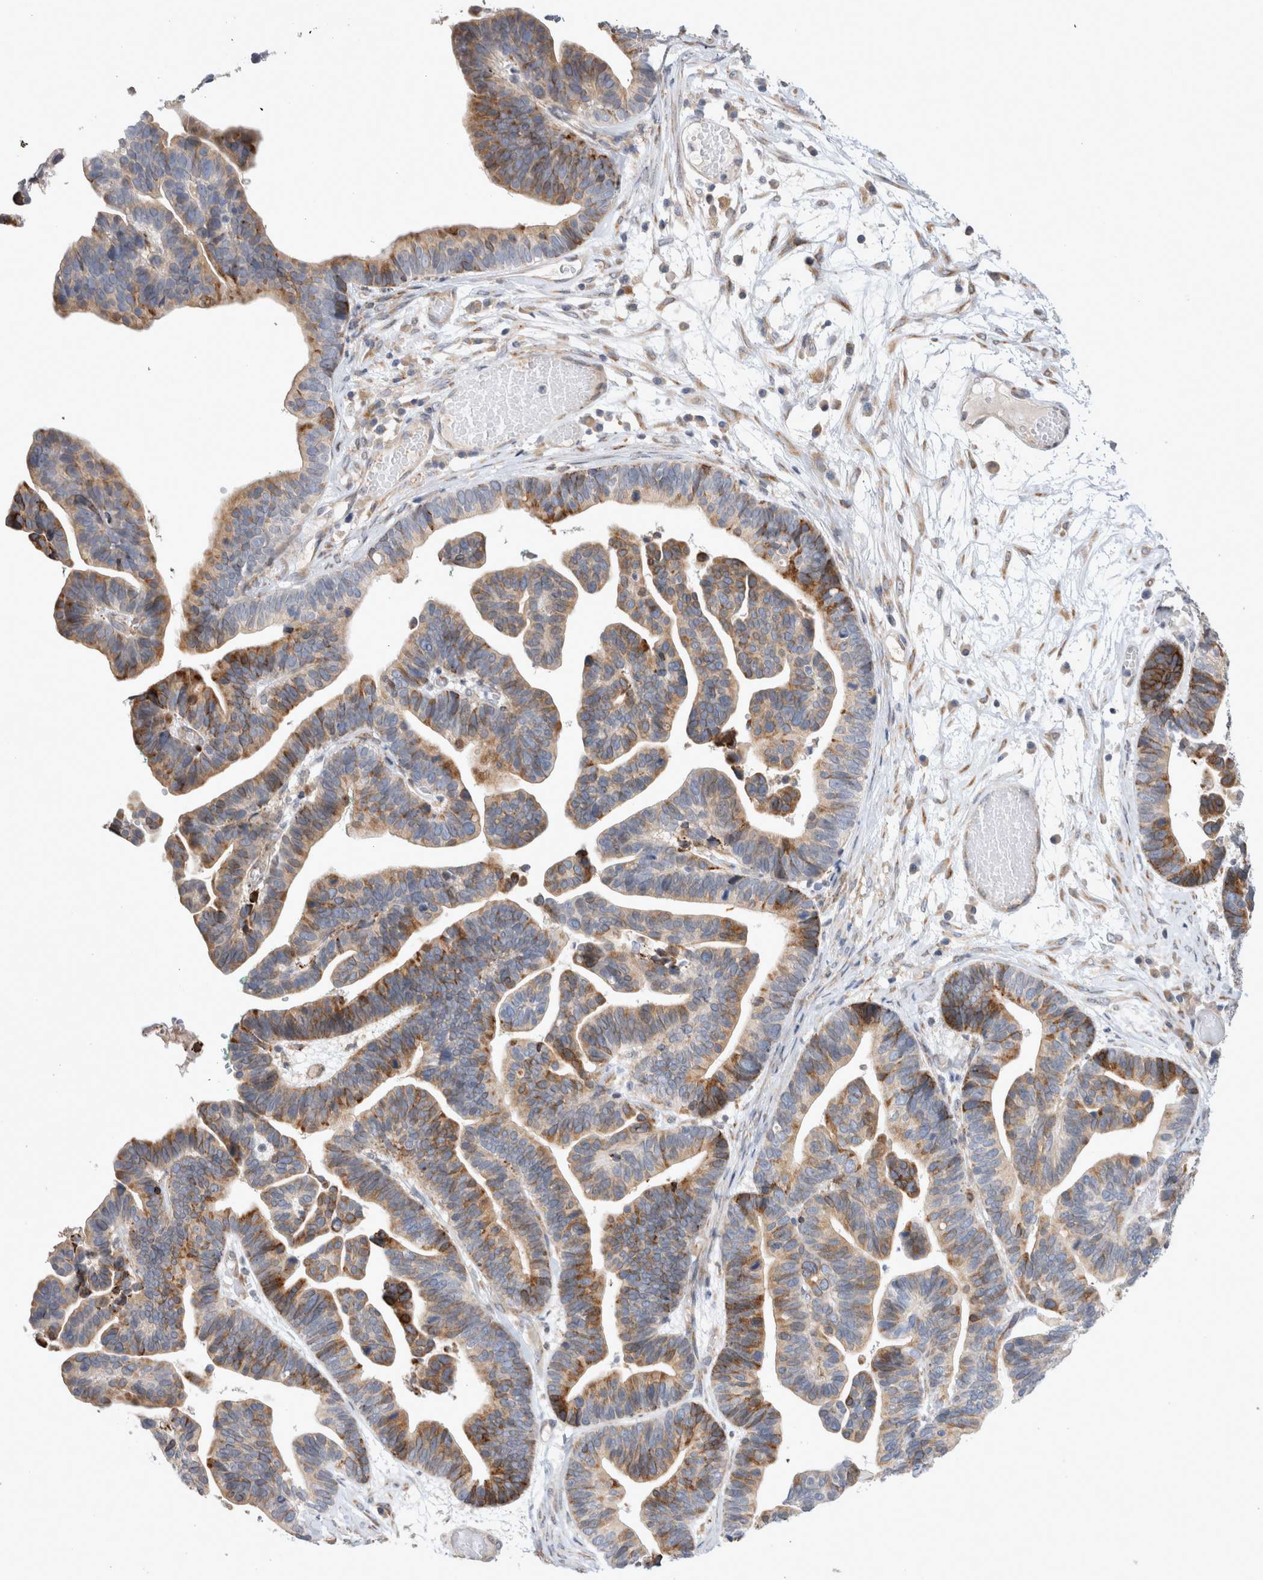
{"staining": {"intensity": "moderate", "quantity": "25%-75%", "location": "cytoplasmic/membranous"}, "tissue": "ovarian cancer", "cell_type": "Tumor cells", "image_type": "cancer", "snomed": [{"axis": "morphology", "description": "Cystadenocarcinoma, serous, NOS"}, {"axis": "topography", "description": "Ovary"}], "caption": "A brown stain shows moderate cytoplasmic/membranous expression of a protein in ovarian cancer tumor cells. The protein of interest is shown in brown color, while the nuclei are stained blue.", "gene": "TRMT9B", "patient": {"sex": "female", "age": 56}}